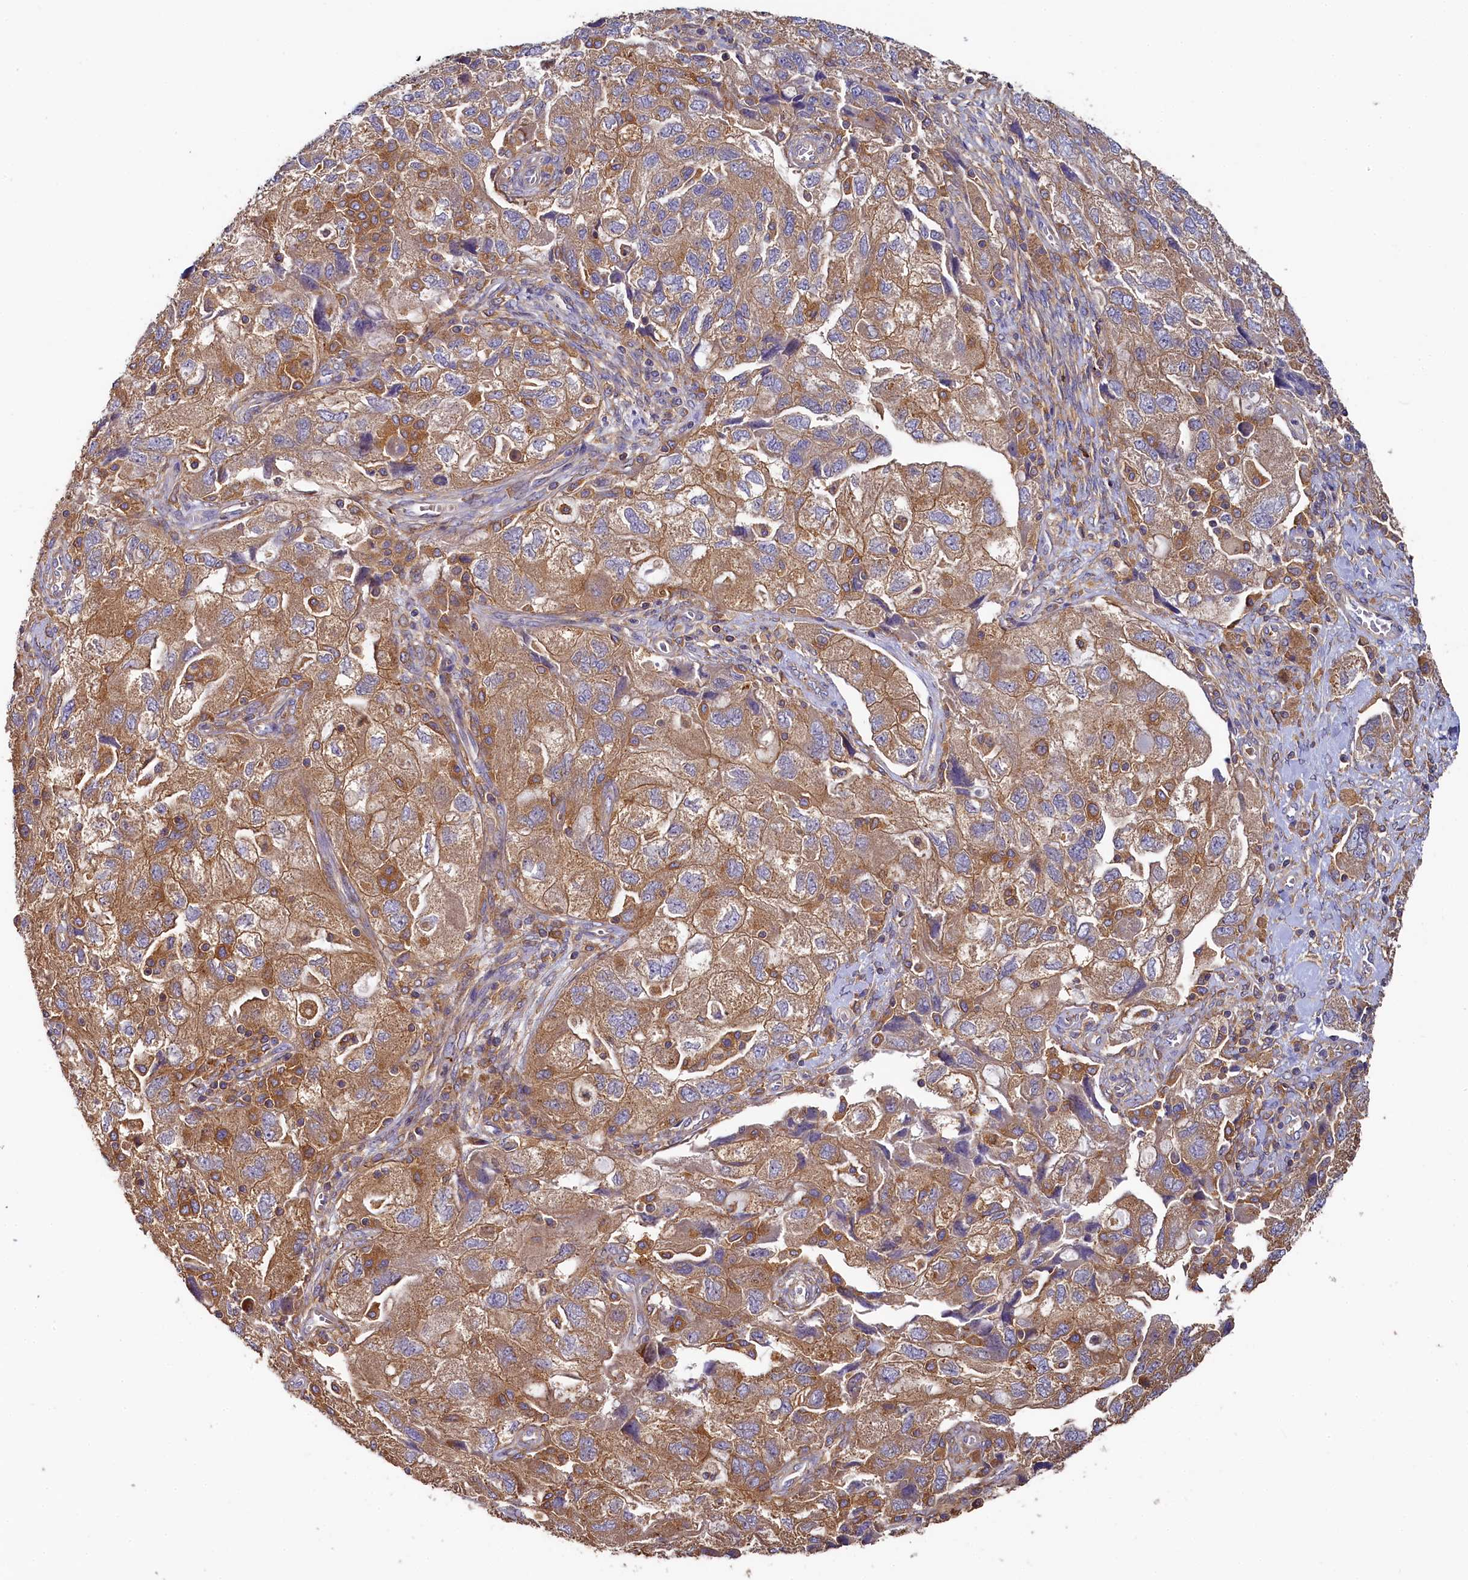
{"staining": {"intensity": "moderate", "quantity": ">75%", "location": "cytoplasmic/membranous"}, "tissue": "ovarian cancer", "cell_type": "Tumor cells", "image_type": "cancer", "snomed": [{"axis": "morphology", "description": "Carcinoma, NOS"}, {"axis": "morphology", "description": "Cystadenocarcinoma, serous, NOS"}, {"axis": "topography", "description": "Ovary"}], "caption": "Ovarian cancer tissue shows moderate cytoplasmic/membranous staining in approximately >75% of tumor cells", "gene": "PPIP5K1", "patient": {"sex": "female", "age": 69}}